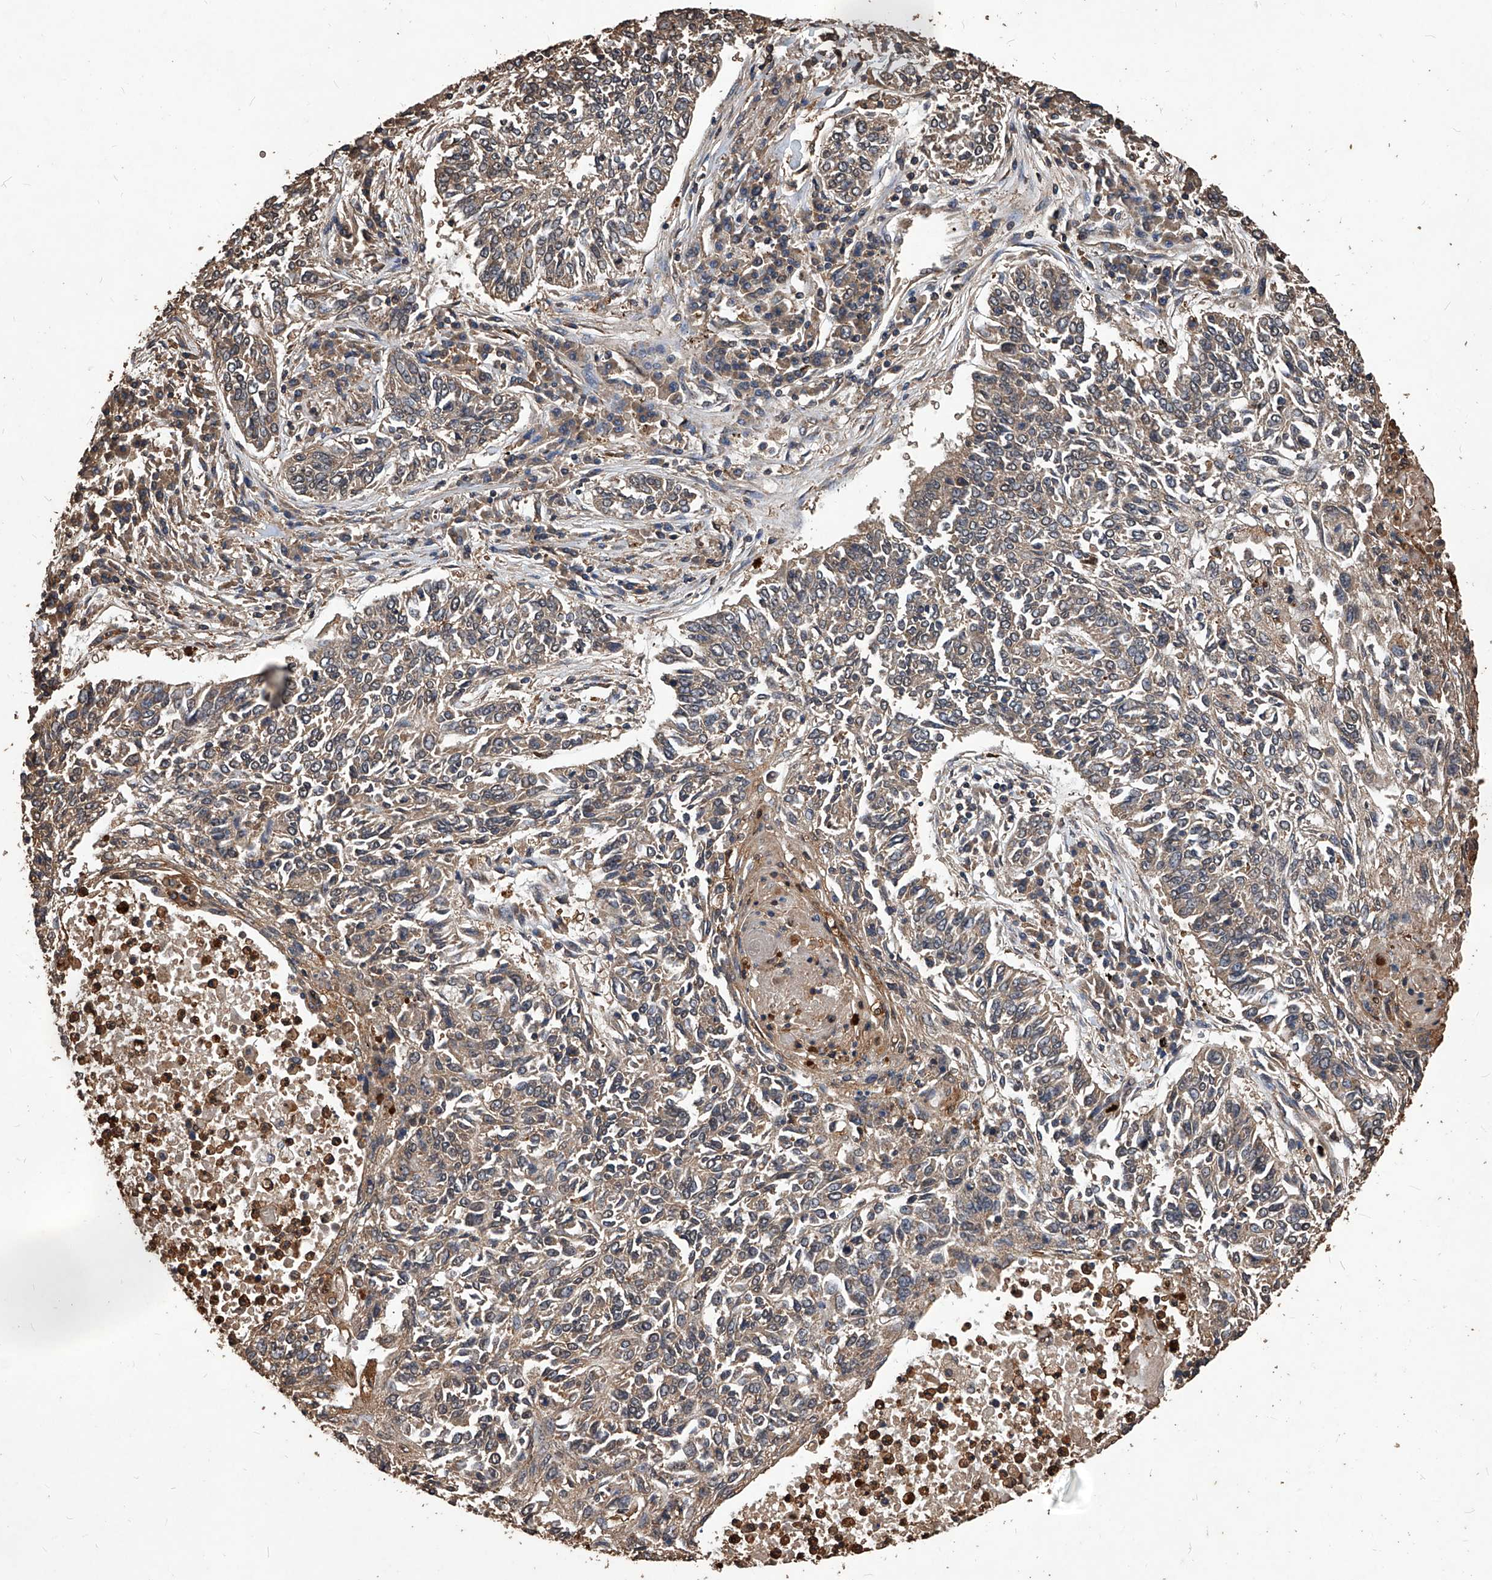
{"staining": {"intensity": "weak", "quantity": "25%-75%", "location": "cytoplasmic/membranous"}, "tissue": "lung cancer", "cell_type": "Tumor cells", "image_type": "cancer", "snomed": [{"axis": "morphology", "description": "Normal tissue, NOS"}, {"axis": "morphology", "description": "Squamous cell carcinoma, NOS"}, {"axis": "topography", "description": "Cartilage tissue"}, {"axis": "topography", "description": "Bronchus"}, {"axis": "topography", "description": "Lung"}], "caption": "Brown immunohistochemical staining in human lung cancer demonstrates weak cytoplasmic/membranous positivity in about 25%-75% of tumor cells. The staining was performed using DAB, with brown indicating positive protein expression. Nuclei are stained blue with hematoxylin.", "gene": "UCP2", "patient": {"sex": "female", "age": 49}}